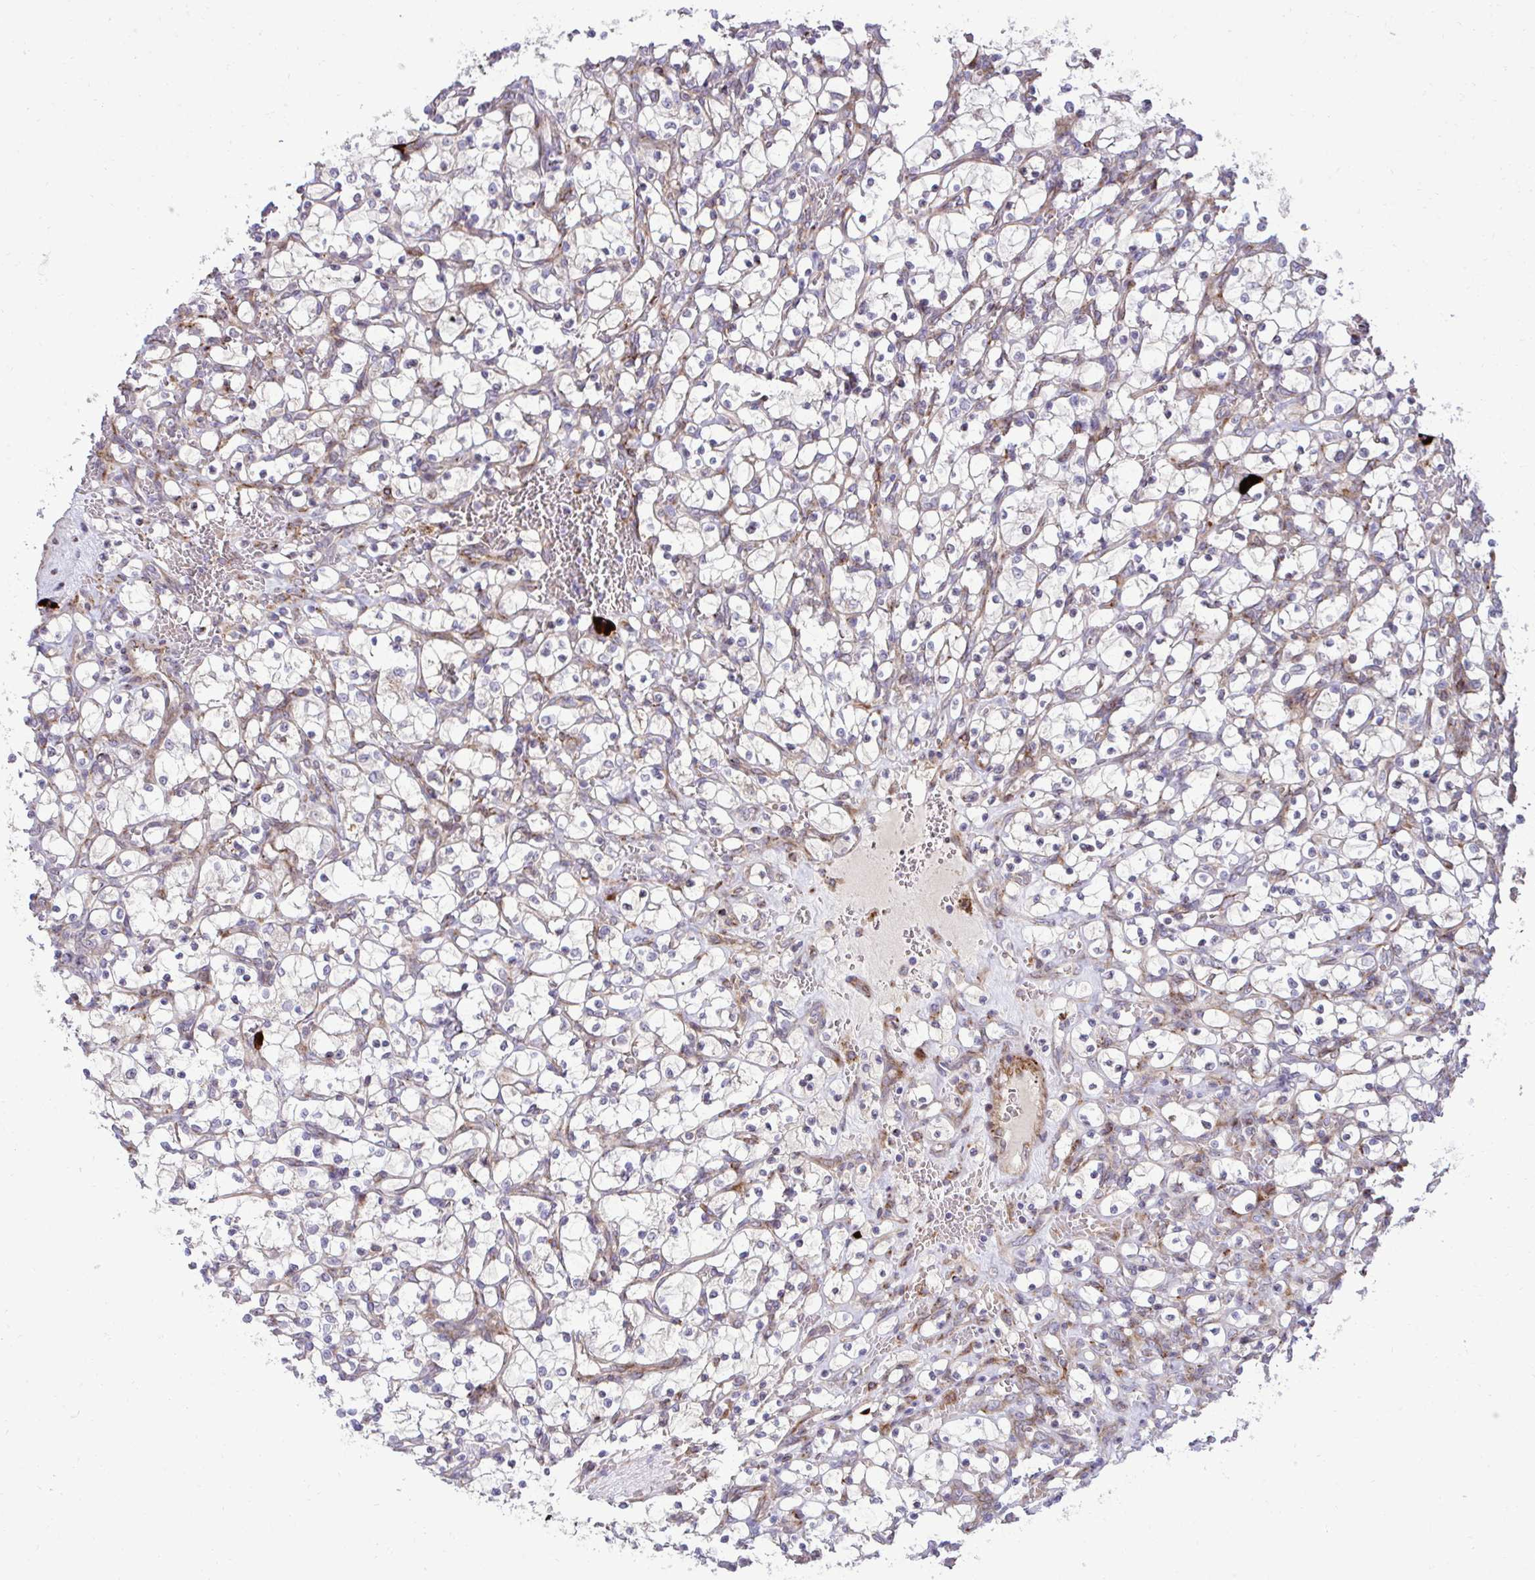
{"staining": {"intensity": "negative", "quantity": "none", "location": "none"}, "tissue": "renal cancer", "cell_type": "Tumor cells", "image_type": "cancer", "snomed": [{"axis": "morphology", "description": "Adenocarcinoma, NOS"}, {"axis": "topography", "description": "Kidney"}], "caption": "High magnification brightfield microscopy of renal adenocarcinoma stained with DAB (3,3'-diaminobenzidine) (brown) and counterstained with hematoxylin (blue): tumor cells show no significant positivity.", "gene": "LIMS1", "patient": {"sex": "female", "age": 69}}